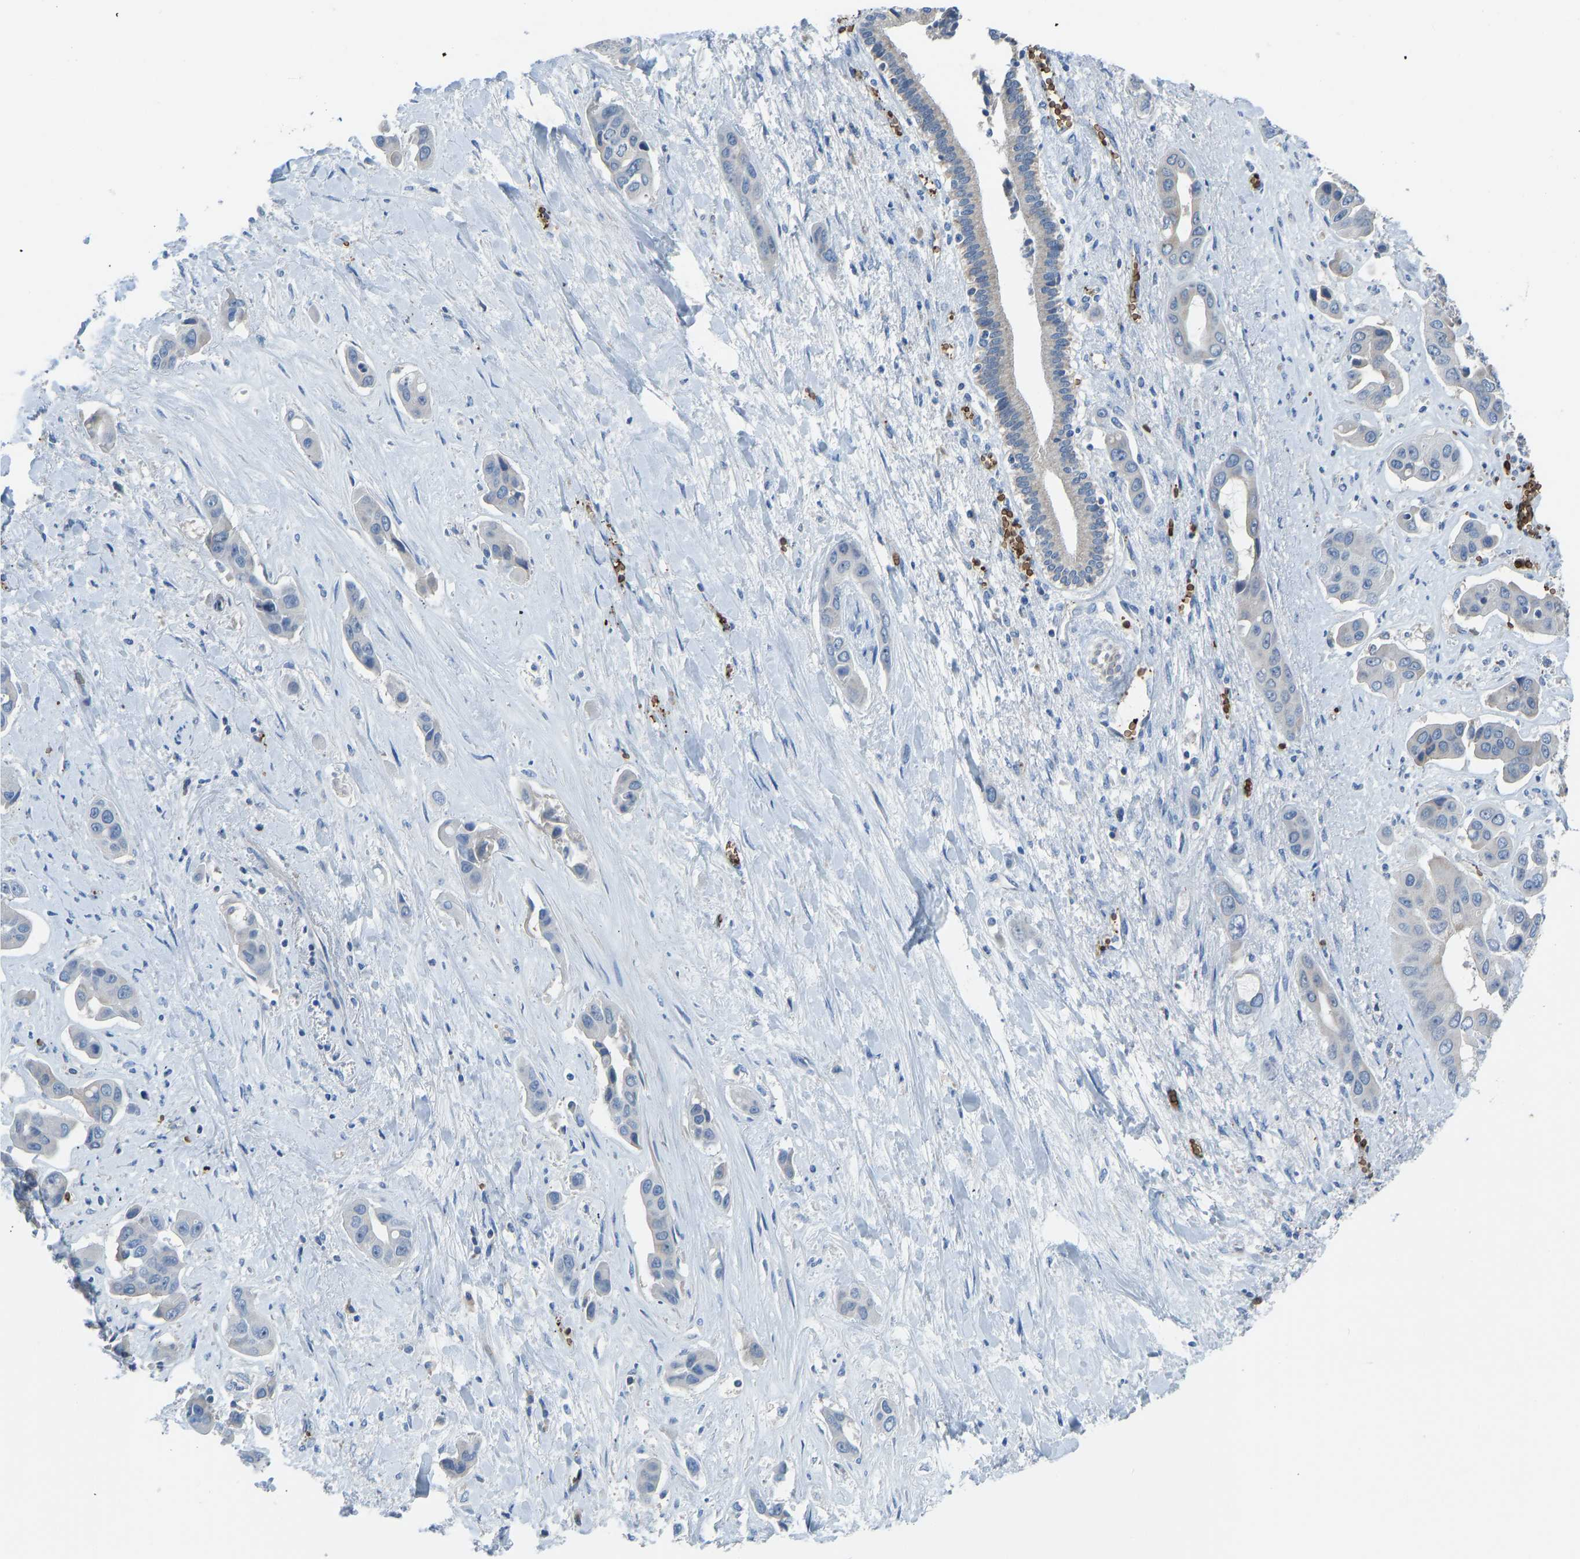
{"staining": {"intensity": "negative", "quantity": "none", "location": "none"}, "tissue": "liver cancer", "cell_type": "Tumor cells", "image_type": "cancer", "snomed": [{"axis": "morphology", "description": "Cholangiocarcinoma"}, {"axis": "topography", "description": "Liver"}], "caption": "IHC histopathology image of neoplastic tissue: human liver cancer (cholangiocarcinoma) stained with DAB (3,3'-diaminobenzidine) shows no significant protein staining in tumor cells. (DAB immunohistochemistry with hematoxylin counter stain).", "gene": "PIGS", "patient": {"sex": "female", "age": 52}}